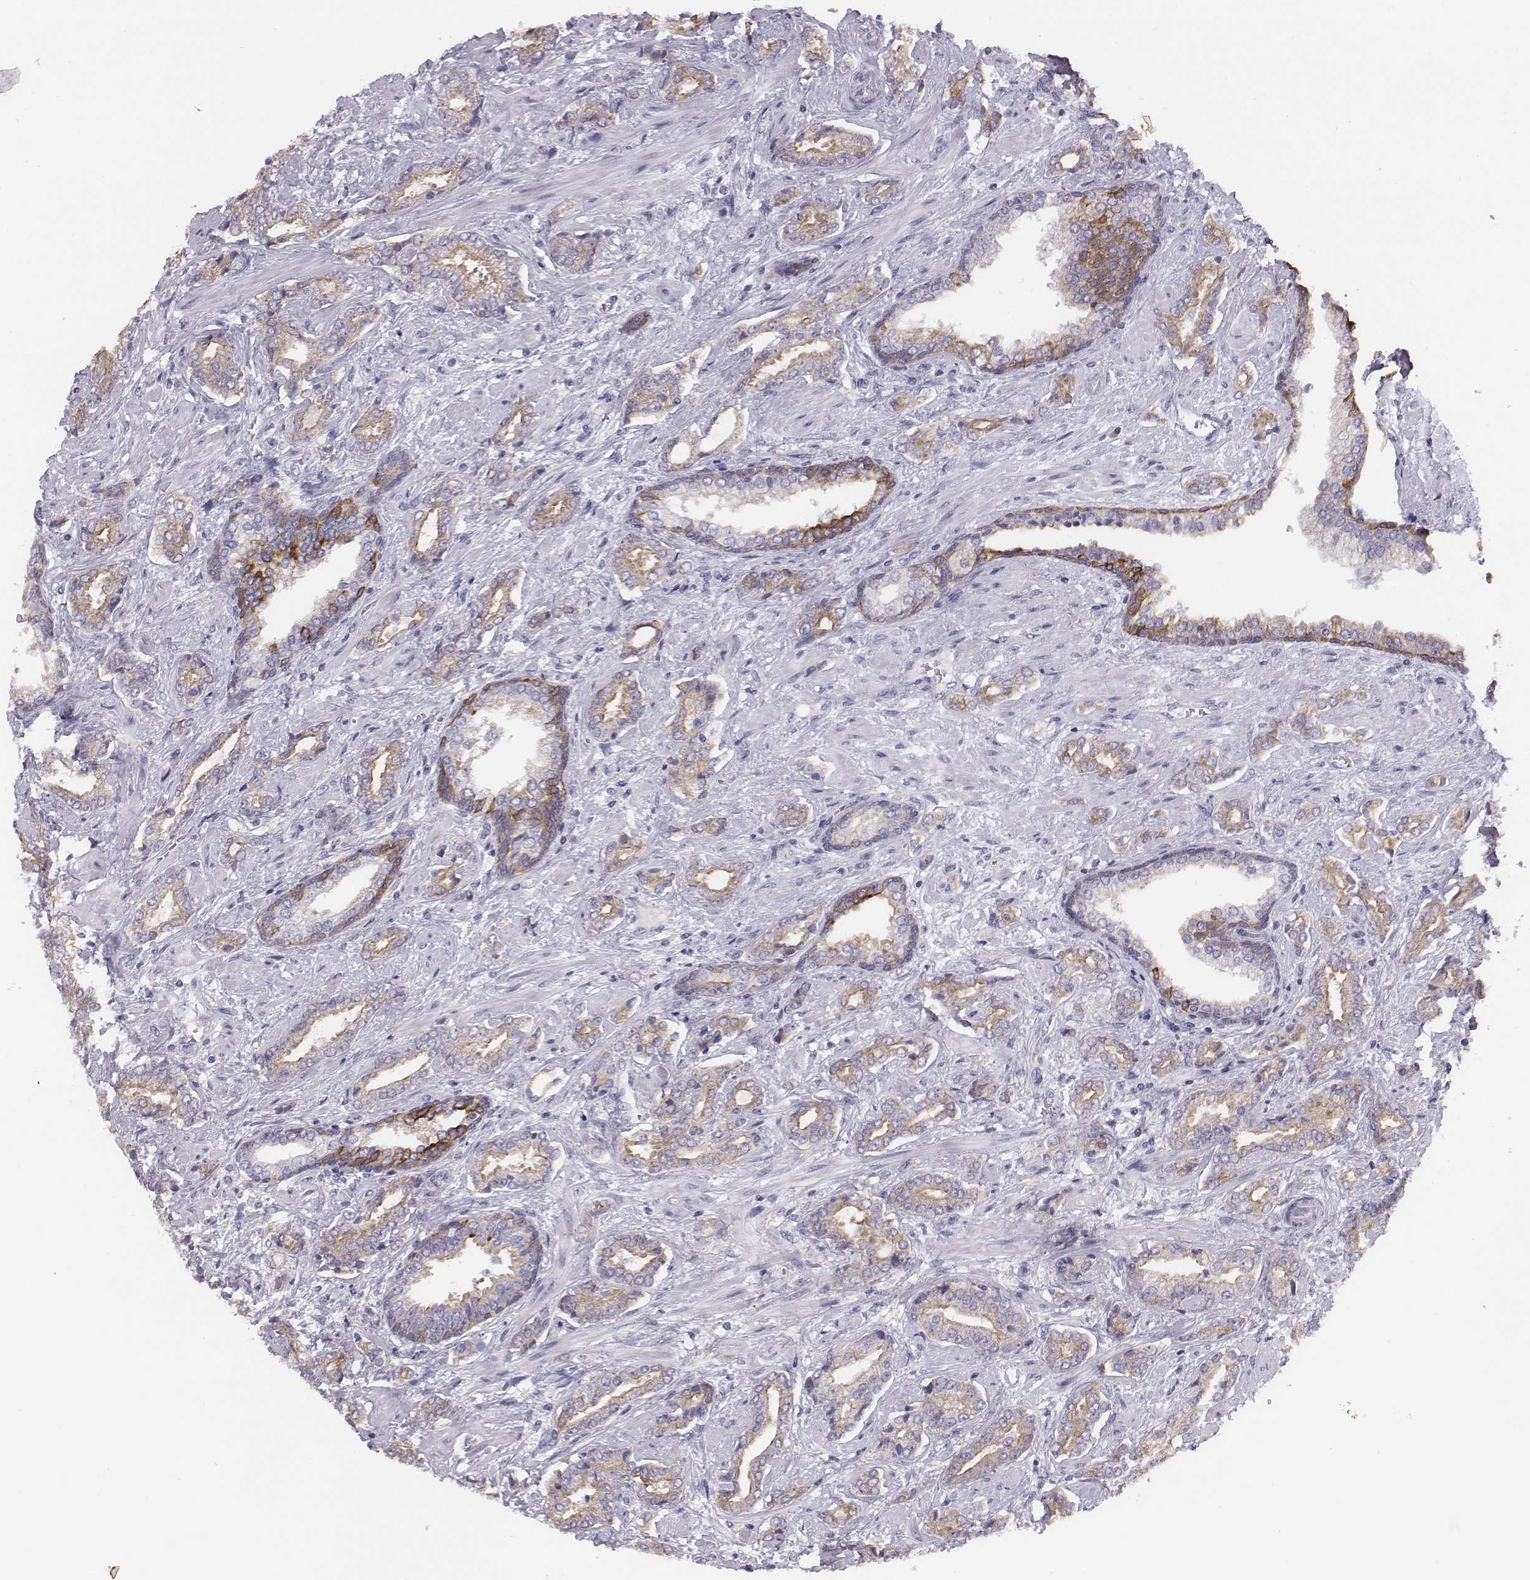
{"staining": {"intensity": "negative", "quantity": "none", "location": "none"}, "tissue": "prostate cancer", "cell_type": "Tumor cells", "image_type": "cancer", "snomed": [{"axis": "morphology", "description": "Adenocarcinoma, Low grade"}, {"axis": "topography", "description": "Prostate"}], "caption": "A photomicrograph of human prostate low-grade adenocarcinoma is negative for staining in tumor cells.", "gene": "CHST14", "patient": {"sex": "male", "age": 61}}